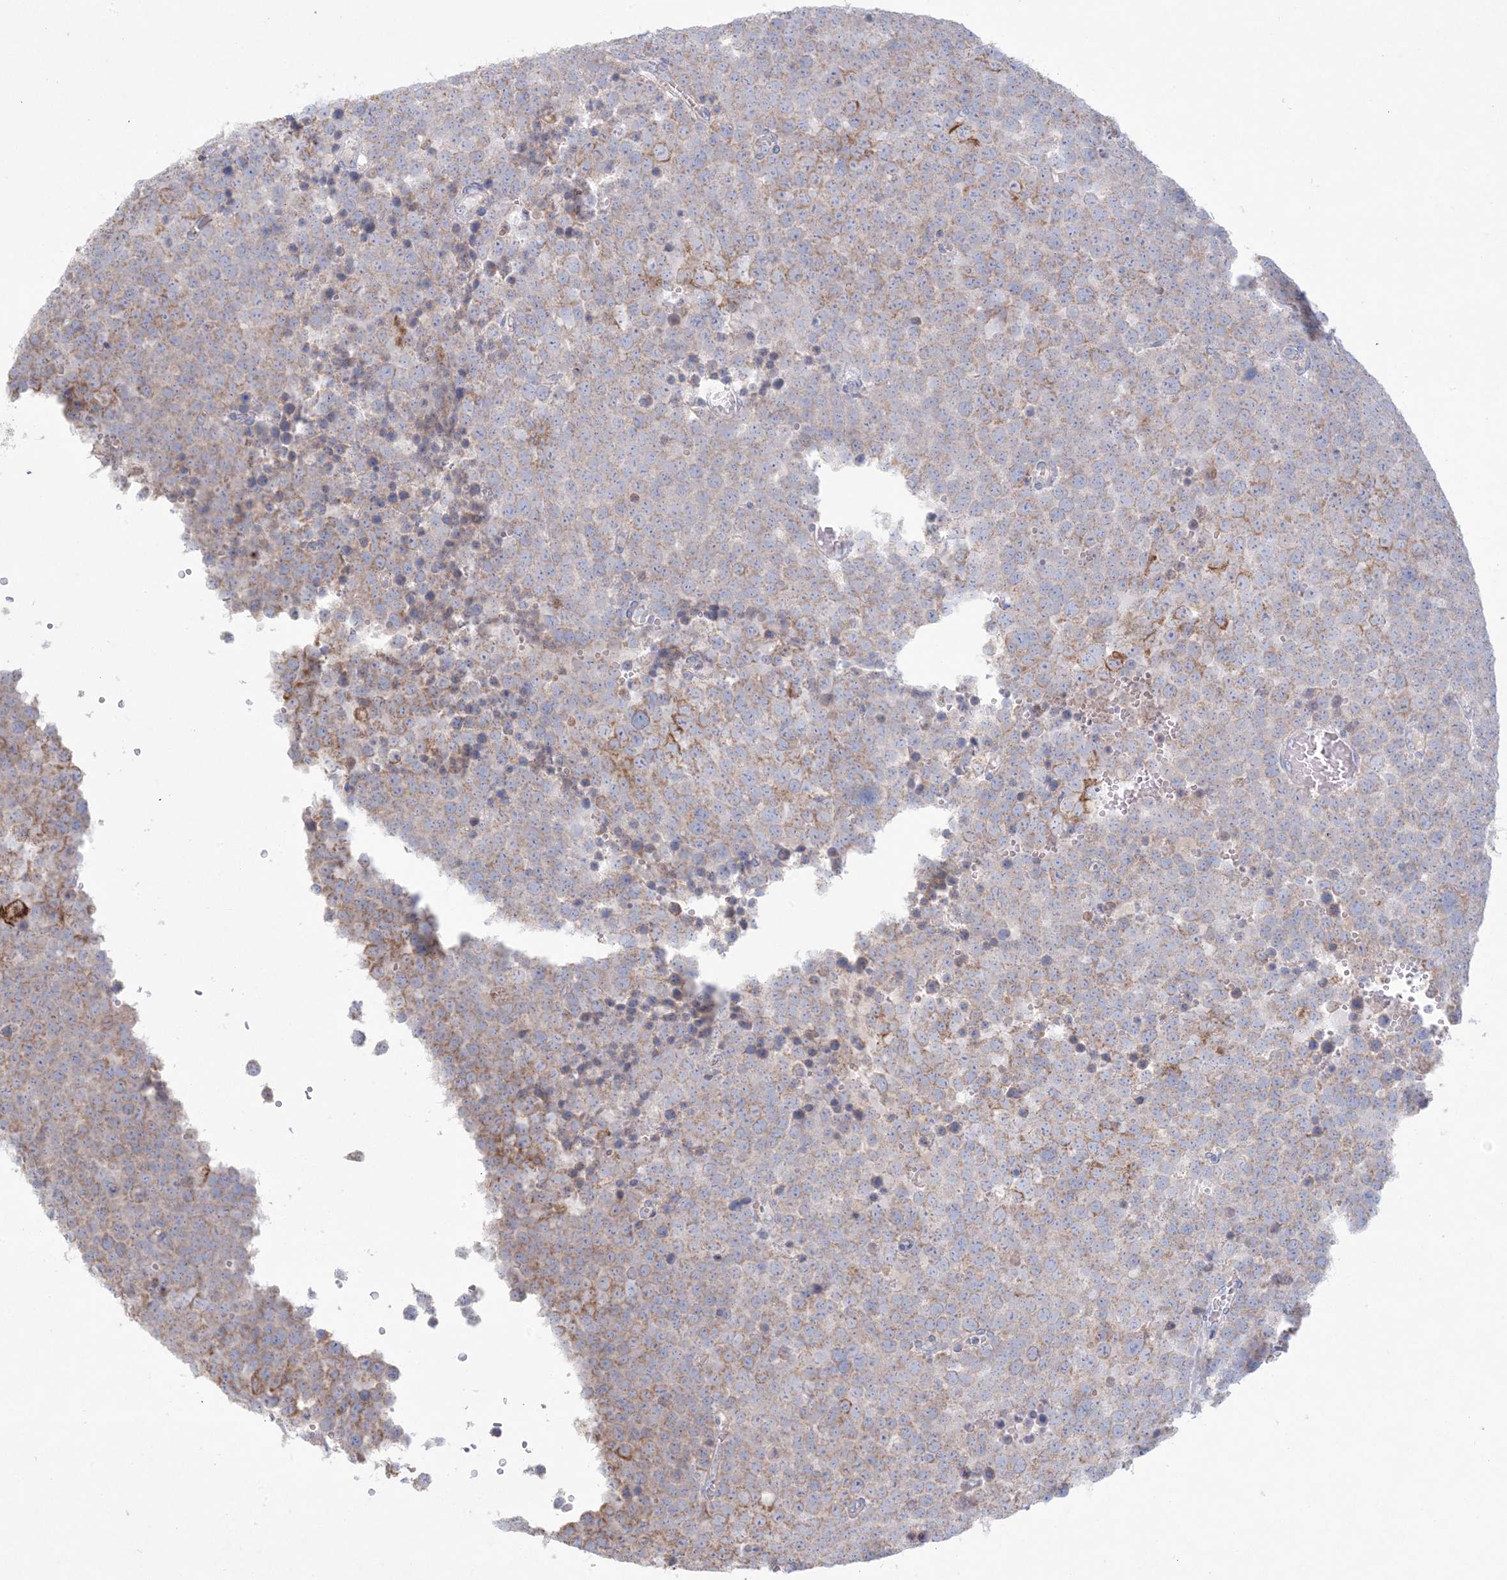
{"staining": {"intensity": "moderate", "quantity": "25%-75%", "location": "cytoplasmic/membranous"}, "tissue": "testis cancer", "cell_type": "Tumor cells", "image_type": "cancer", "snomed": [{"axis": "morphology", "description": "Seminoma, NOS"}, {"axis": "topography", "description": "Testis"}], "caption": "The histopathology image displays a brown stain indicating the presence of a protein in the cytoplasmic/membranous of tumor cells in testis seminoma.", "gene": "KCTD6", "patient": {"sex": "male", "age": 71}}